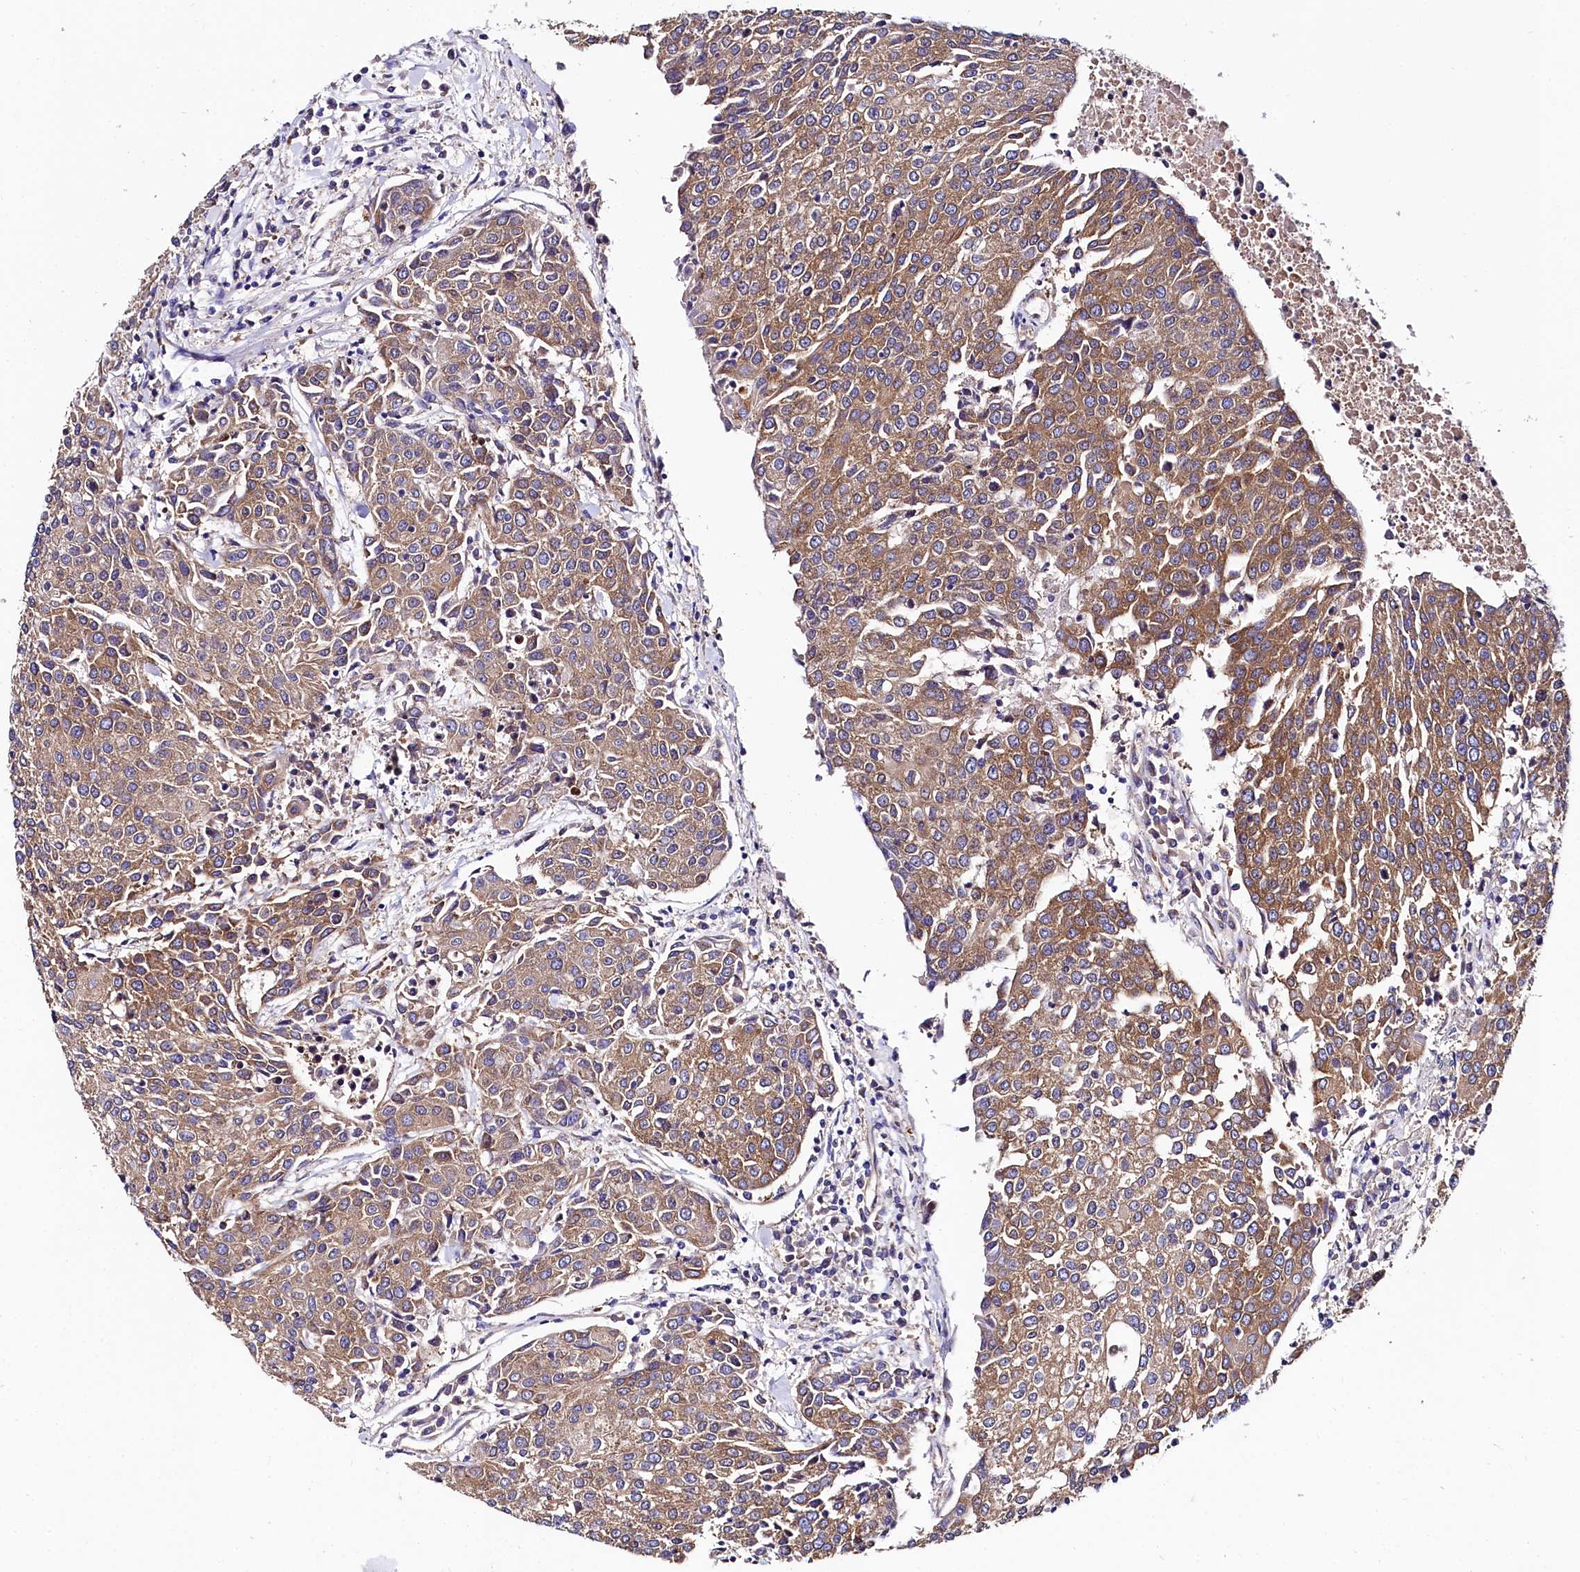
{"staining": {"intensity": "moderate", "quantity": ">75%", "location": "cytoplasmic/membranous"}, "tissue": "urothelial cancer", "cell_type": "Tumor cells", "image_type": "cancer", "snomed": [{"axis": "morphology", "description": "Urothelial carcinoma, High grade"}, {"axis": "topography", "description": "Urinary bladder"}], "caption": "Protein staining displays moderate cytoplasmic/membranous expression in about >75% of tumor cells in high-grade urothelial carcinoma. (DAB IHC, brown staining for protein, blue staining for nuclei).", "gene": "QARS1", "patient": {"sex": "female", "age": 85}}